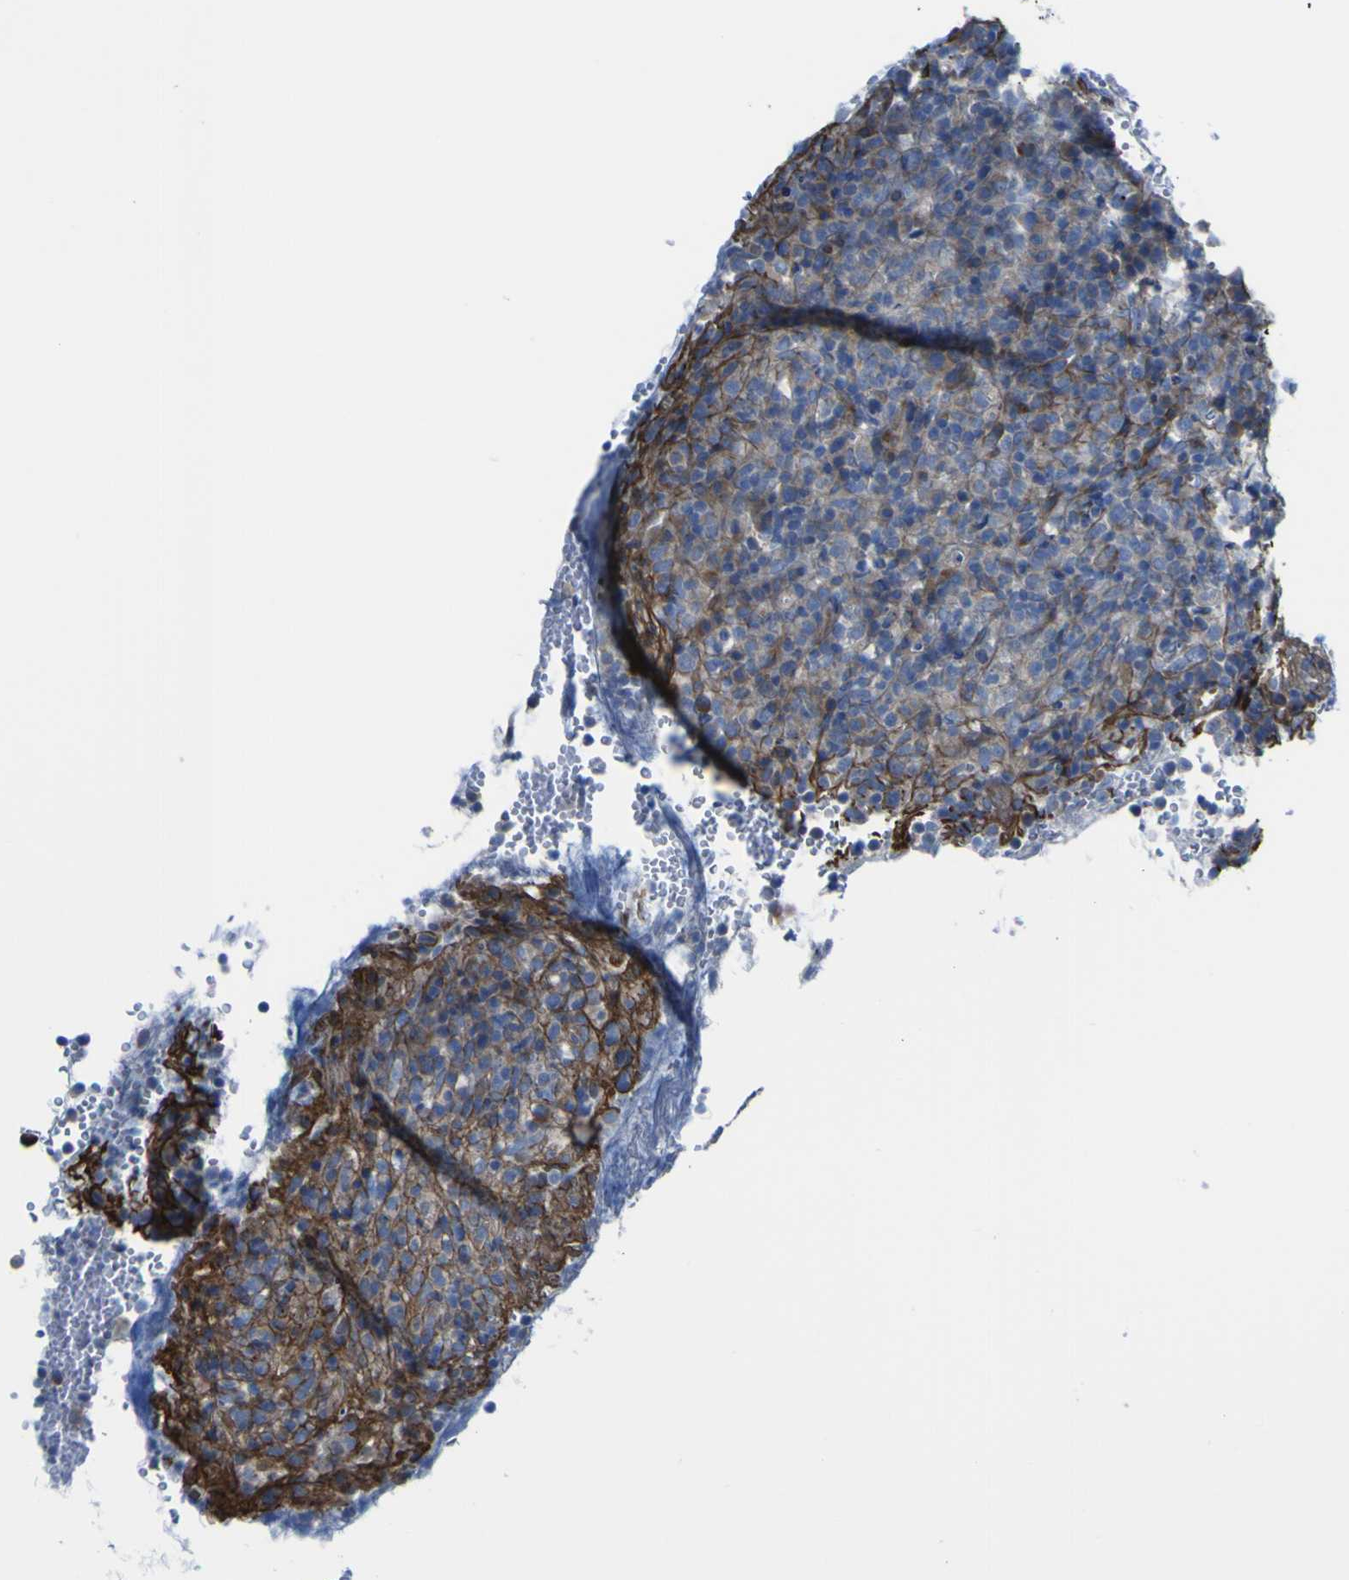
{"staining": {"intensity": "moderate", "quantity": "25%-75%", "location": "cytoplasmic/membranous"}, "tissue": "lymphoma", "cell_type": "Tumor cells", "image_type": "cancer", "snomed": [{"axis": "morphology", "description": "Malignant lymphoma, non-Hodgkin's type, High grade"}, {"axis": "topography", "description": "Lymph node"}], "caption": "Immunohistochemical staining of malignant lymphoma, non-Hodgkin's type (high-grade) displays medium levels of moderate cytoplasmic/membranous expression in about 25%-75% of tumor cells.", "gene": "LRRN1", "patient": {"sex": "female", "age": 76}}